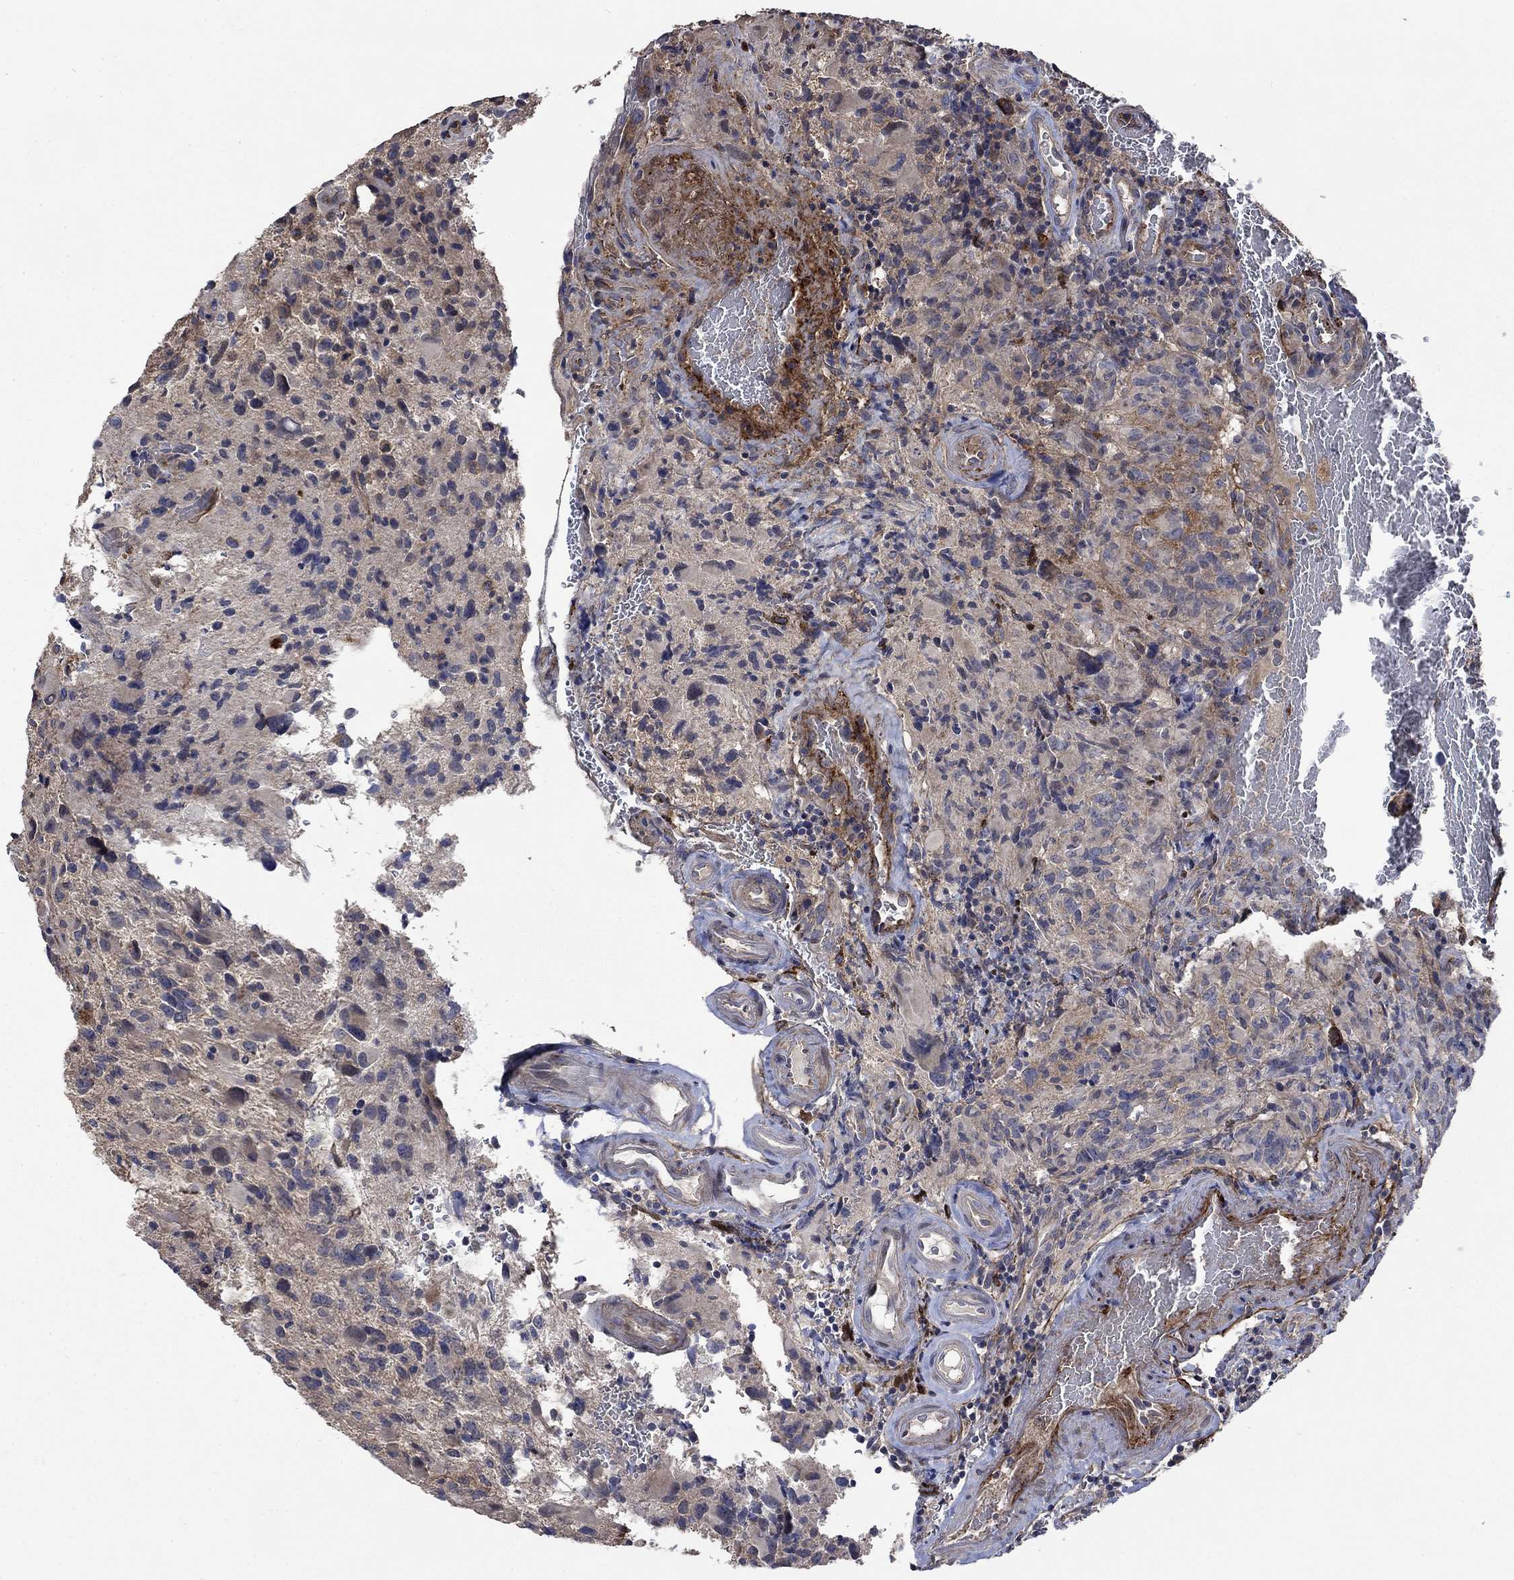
{"staining": {"intensity": "negative", "quantity": "none", "location": "none"}, "tissue": "glioma", "cell_type": "Tumor cells", "image_type": "cancer", "snomed": [{"axis": "morphology", "description": "Glioma, malignant, NOS"}, {"axis": "morphology", "description": "Glioma, malignant, High grade"}, {"axis": "topography", "description": "Brain"}], "caption": "This is a micrograph of immunohistochemistry (IHC) staining of glioma (malignant), which shows no expression in tumor cells. (Brightfield microscopy of DAB IHC at high magnification).", "gene": "VCAN", "patient": {"sex": "female", "age": 71}}